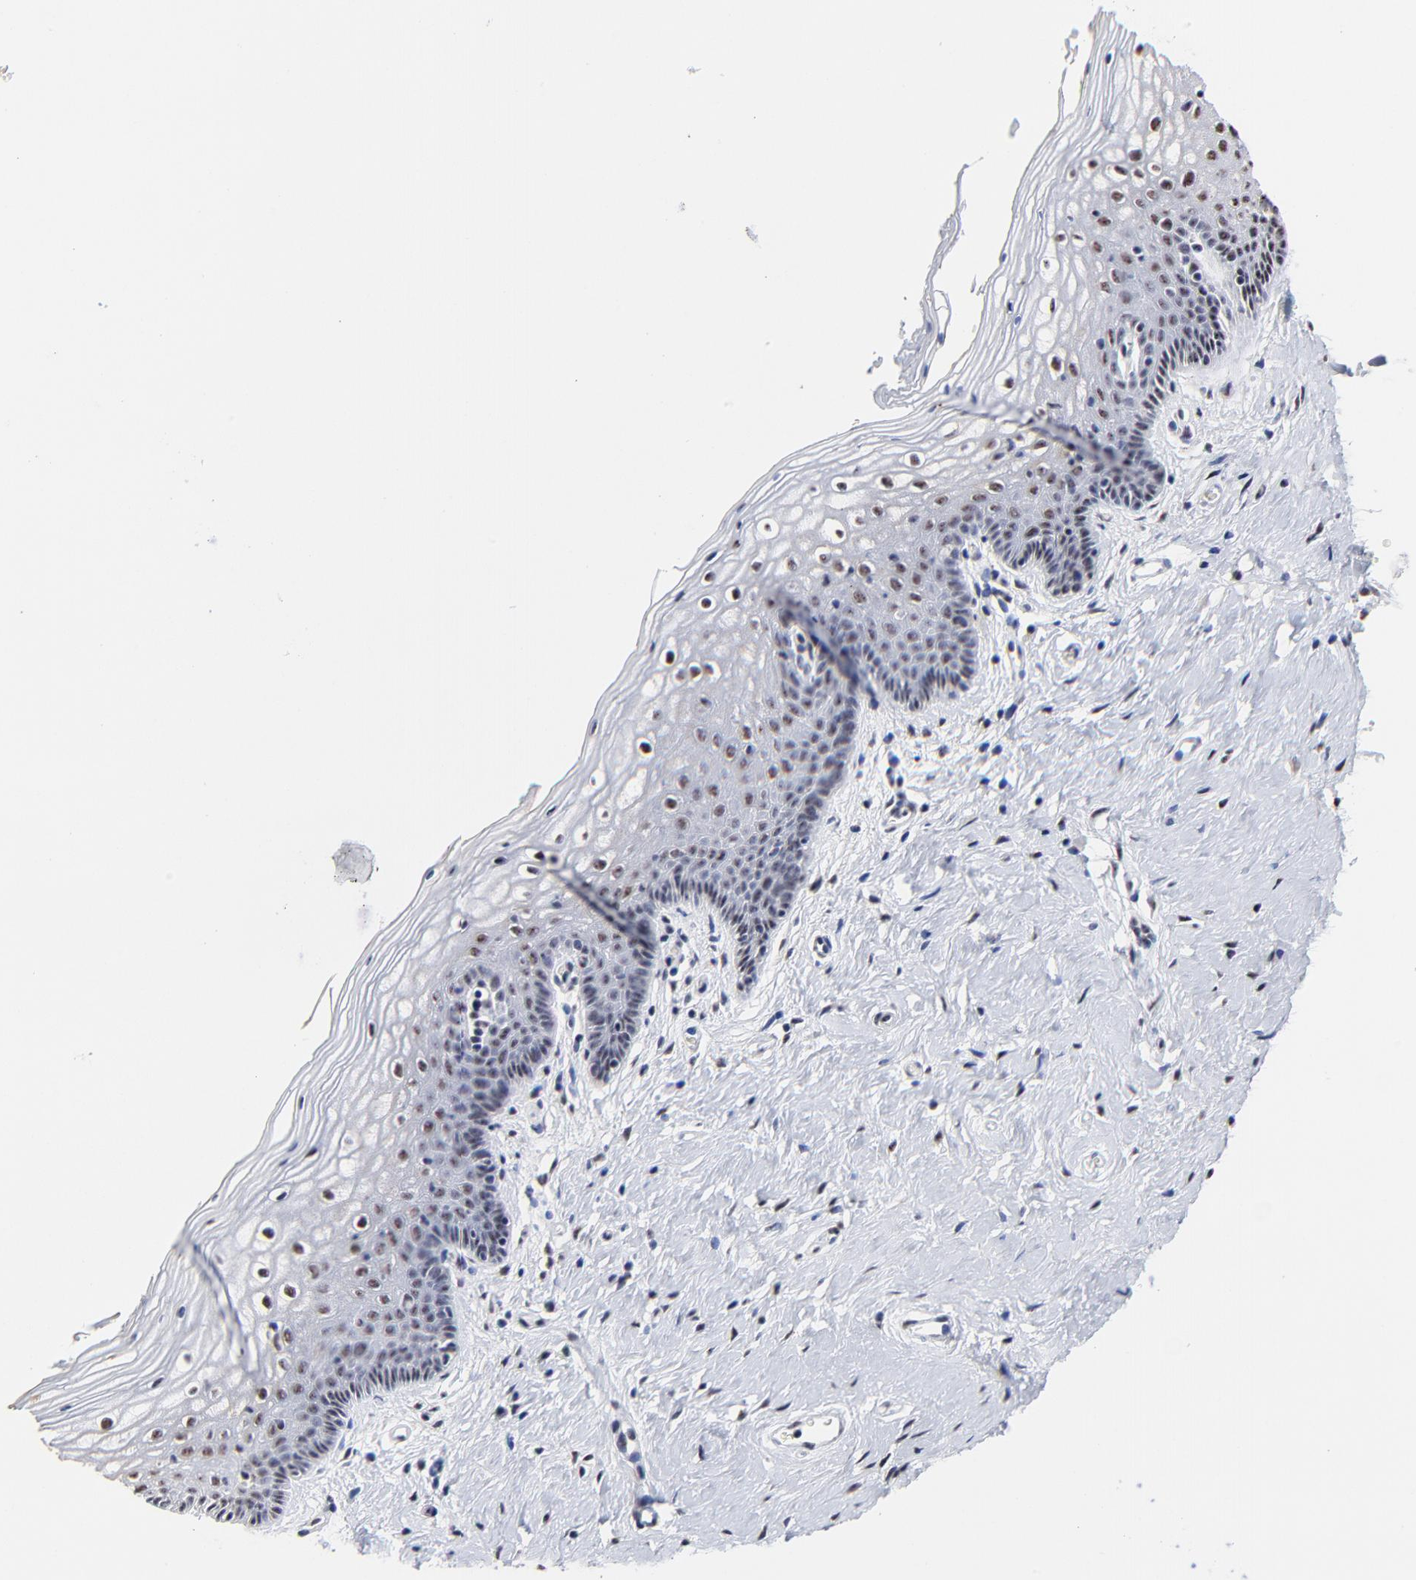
{"staining": {"intensity": "moderate", "quantity": ">75%", "location": "nuclear"}, "tissue": "vagina", "cell_type": "Squamous epithelial cells", "image_type": "normal", "snomed": [{"axis": "morphology", "description": "Normal tissue, NOS"}, {"axis": "topography", "description": "Vagina"}], "caption": "This photomicrograph displays benign vagina stained with IHC to label a protein in brown. The nuclear of squamous epithelial cells show moderate positivity for the protein. Nuclei are counter-stained blue.", "gene": "MBD4", "patient": {"sex": "female", "age": 46}}